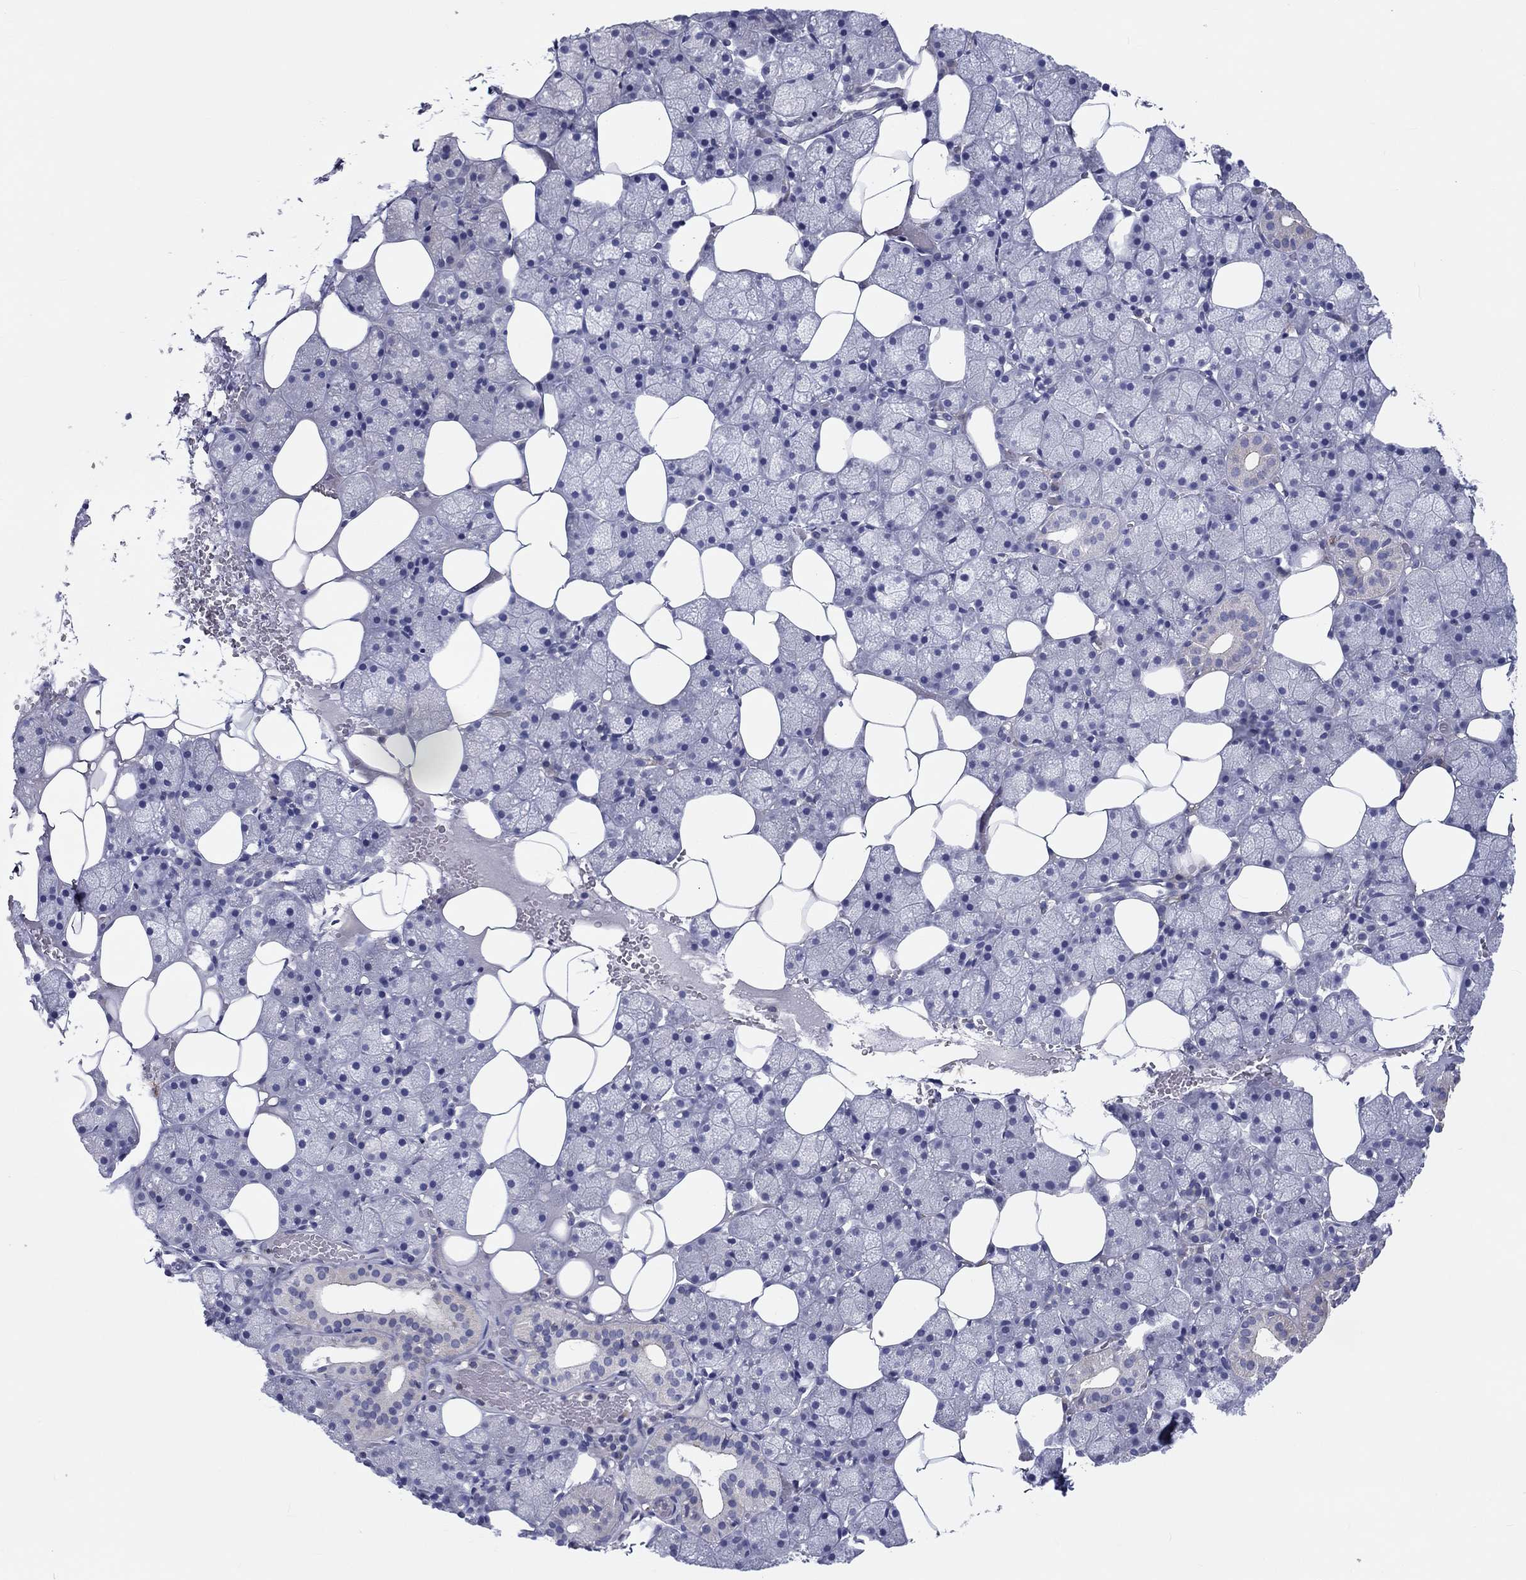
{"staining": {"intensity": "negative", "quantity": "none", "location": "none"}, "tissue": "salivary gland", "cell_type": "Glandular cells", "image_type": "normal", "snomed": [{"axis": "morphology", "description": "Normal tissue, NOS"}, {"axis": "topography", "description": "Salivary gland"}], "caption": "A high-resolution image shows IHC staining of normal salivary gland, which reveals no significant positivity in glandular cells. Brightfield microscopy of IHC stained with DAB (3,3'-diaminobenzidine) (brown) and hematoxylin (blue), captured at high magnification.", "gene": "ABCG4", "patient": {"sex": "male", "age": 38}}